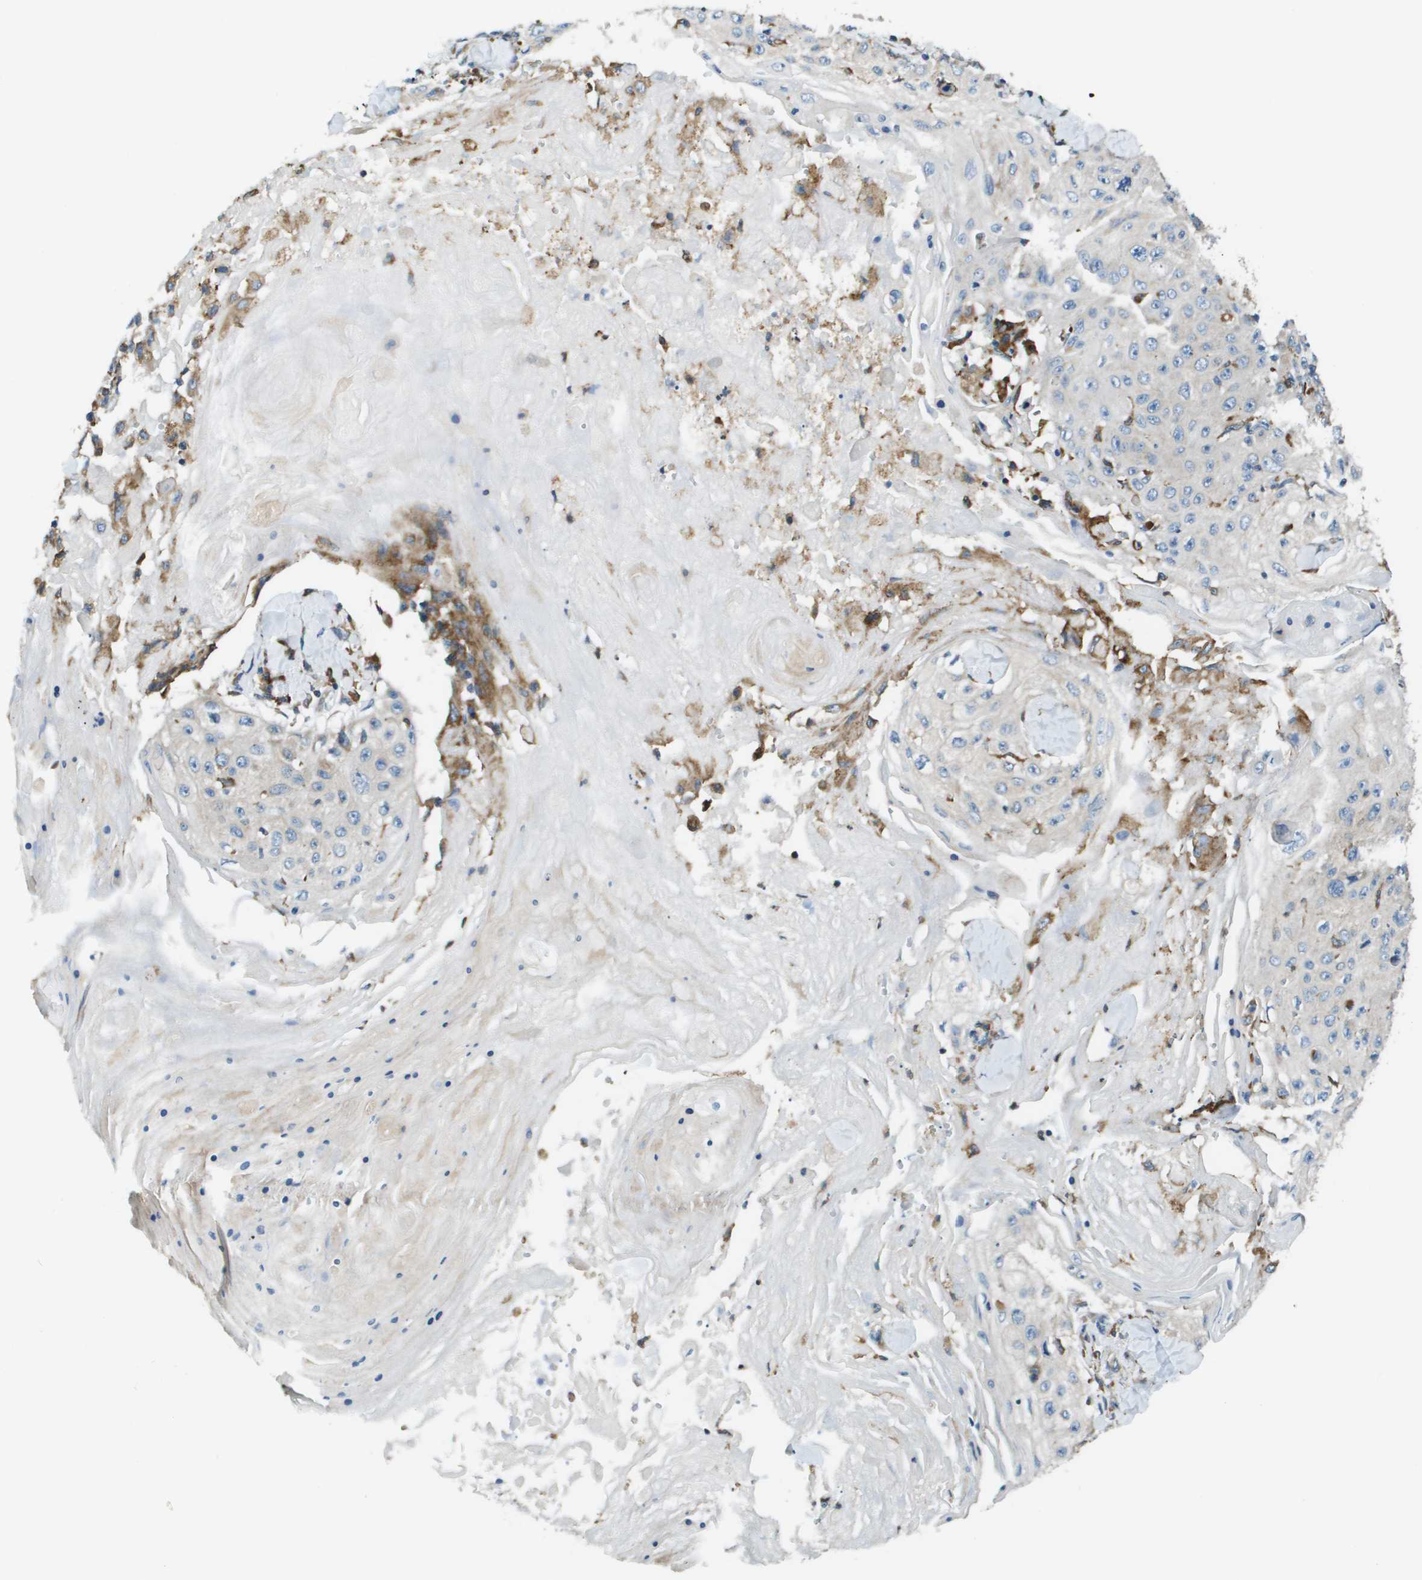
{"staining": {"intensity": "negative", "quantity": "none", "location": "none"}, "tissue": "skin cancer", "cell_type": "Tumor cells", "image_type": "cancer", "snomed": [{"axis": "morphology", "description": "Squamous cell carcinoma, NOS"}, {"axis": "topography", "description": "Skin"}], "caption": "High magnification brightfield microscopy of skin cancer (squamous cell carcinoma) stained with DAB (brown) and counterstained with hematoxylin (blue): tumor cells show no significant staining.", "gene": "CNPY3", "patient": {"sex": "male", "age": 86}}